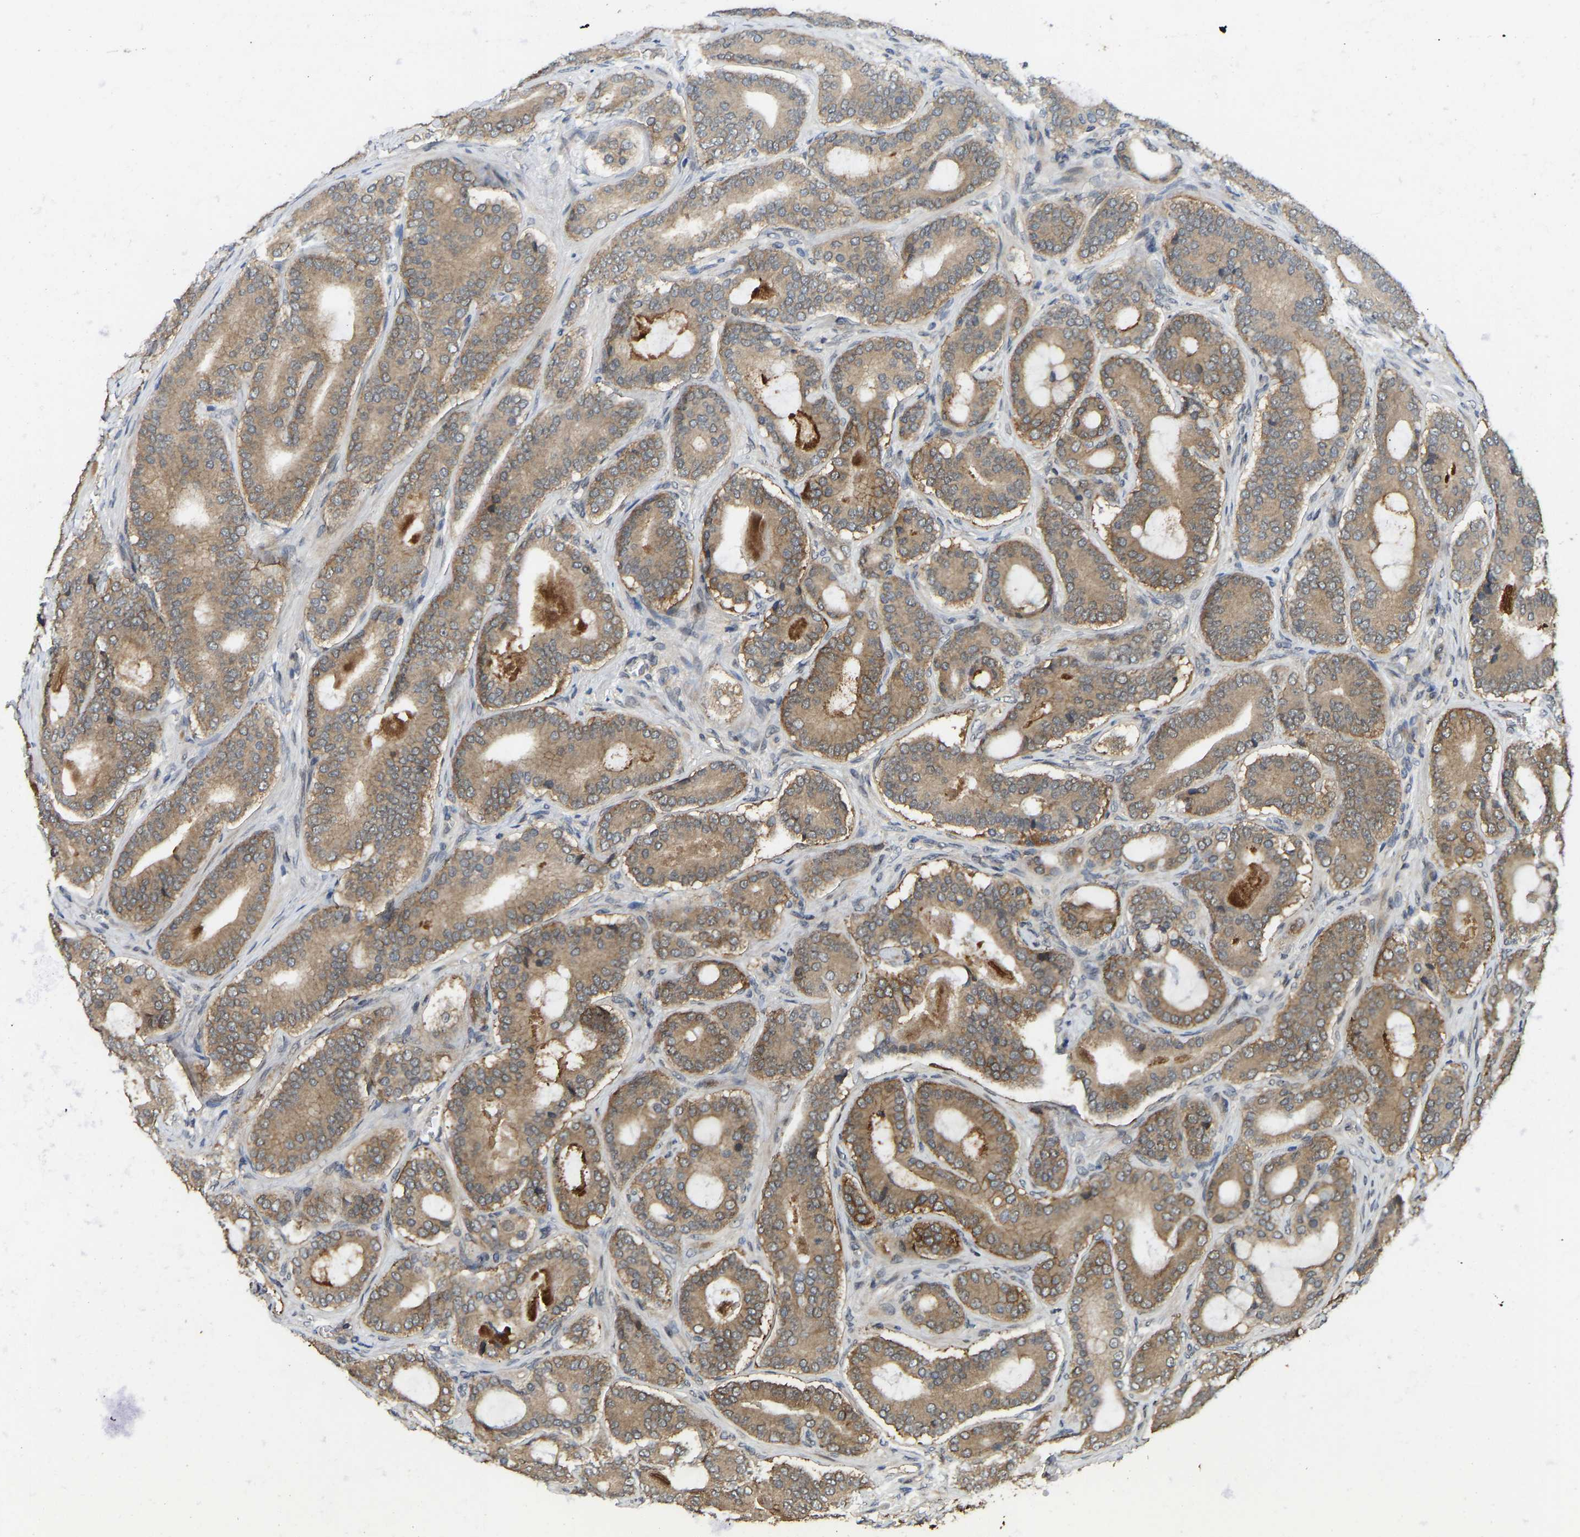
{"staining": {"intensity": "moderate", "quantity": ">75%", "location": "cytoplasmic/membranous"}, "tissue": "prostate cancer", "cell_type": "Tumor cells", "image_type": "cancer", "snomed": [{"axis": "morphology", "description": "Adenocarcinoma, High grade"}, {"axis": "topography", "description": "Prostate"}], "caption": "Moderate cytoplasmic/membranous positivity is identified in approximately >75% of tumor cells in prostate cancer (adenocarcinoma (high-grade)).", "gene": "NDRG3", "patient": {"sex": "male", "age": 60}}